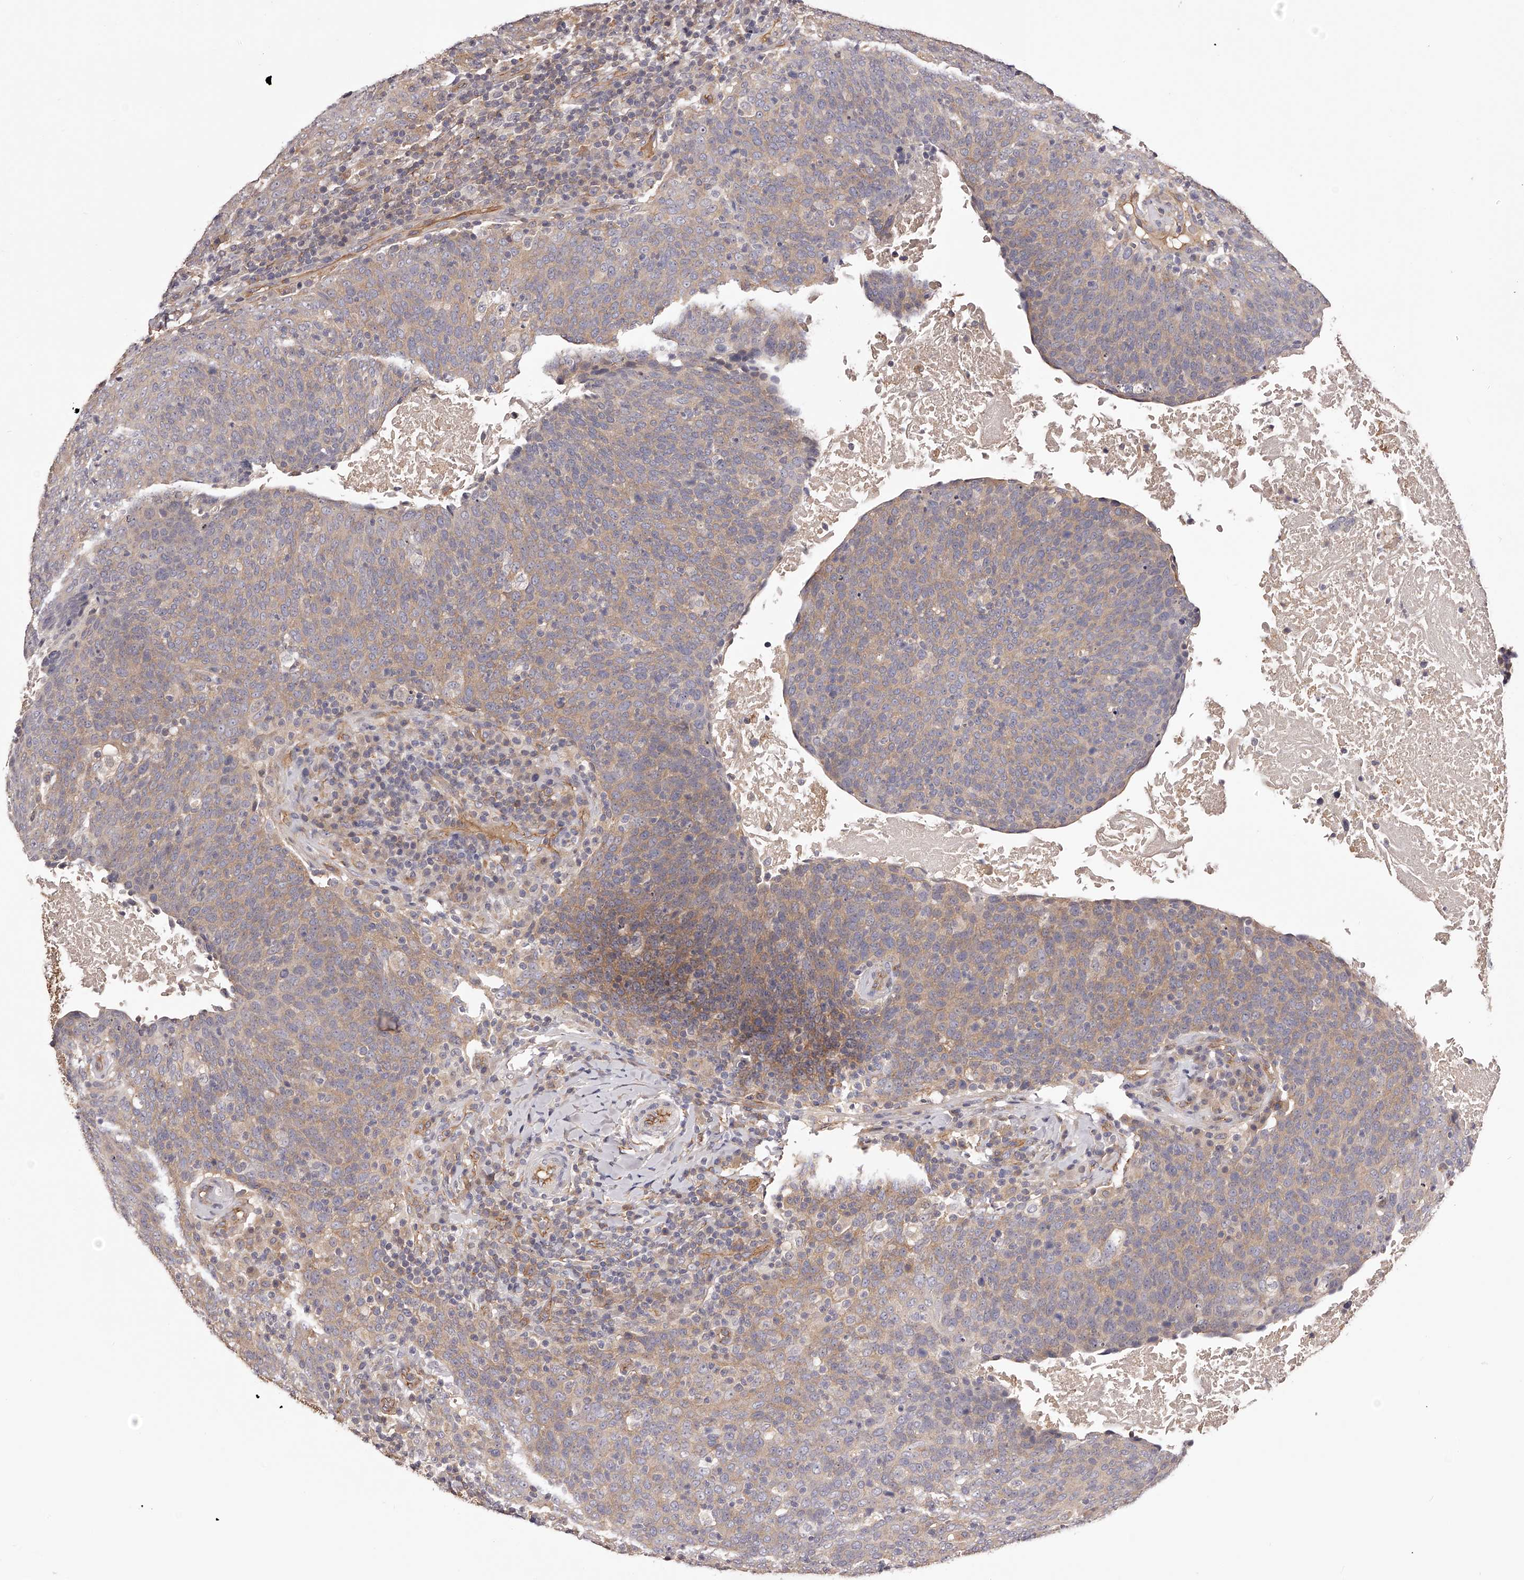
{"staining": {"intensity": "weak", "quantity": "25%-75%", "location": "cytoplasmic/membranous"}, "tissue": "head and neck cancer", "cell_type": "Tumor cells", "image_type": "cancer", "snomed": [{"axis": "morphology", "description": "Squamous cell carcinoma, NOS"}, {"axis": "morphology", "description": "Squamous cell carcinoma, metastatic, NOS"}, {"axis": "topography", "description": "Lymph node"}, {"axis": "topography", "description": "Head-Neck"}], "caption": "A photomicrograph showing weak cytoplasmic/membranous expression in approximately 25%-75% of tumor cells in head and neck cancer (squamous cell carcinoma), as visualized by brown immunohistochemical staining.", "gene": "LTV1", "patient": {"sex": "male", "age": 62}}